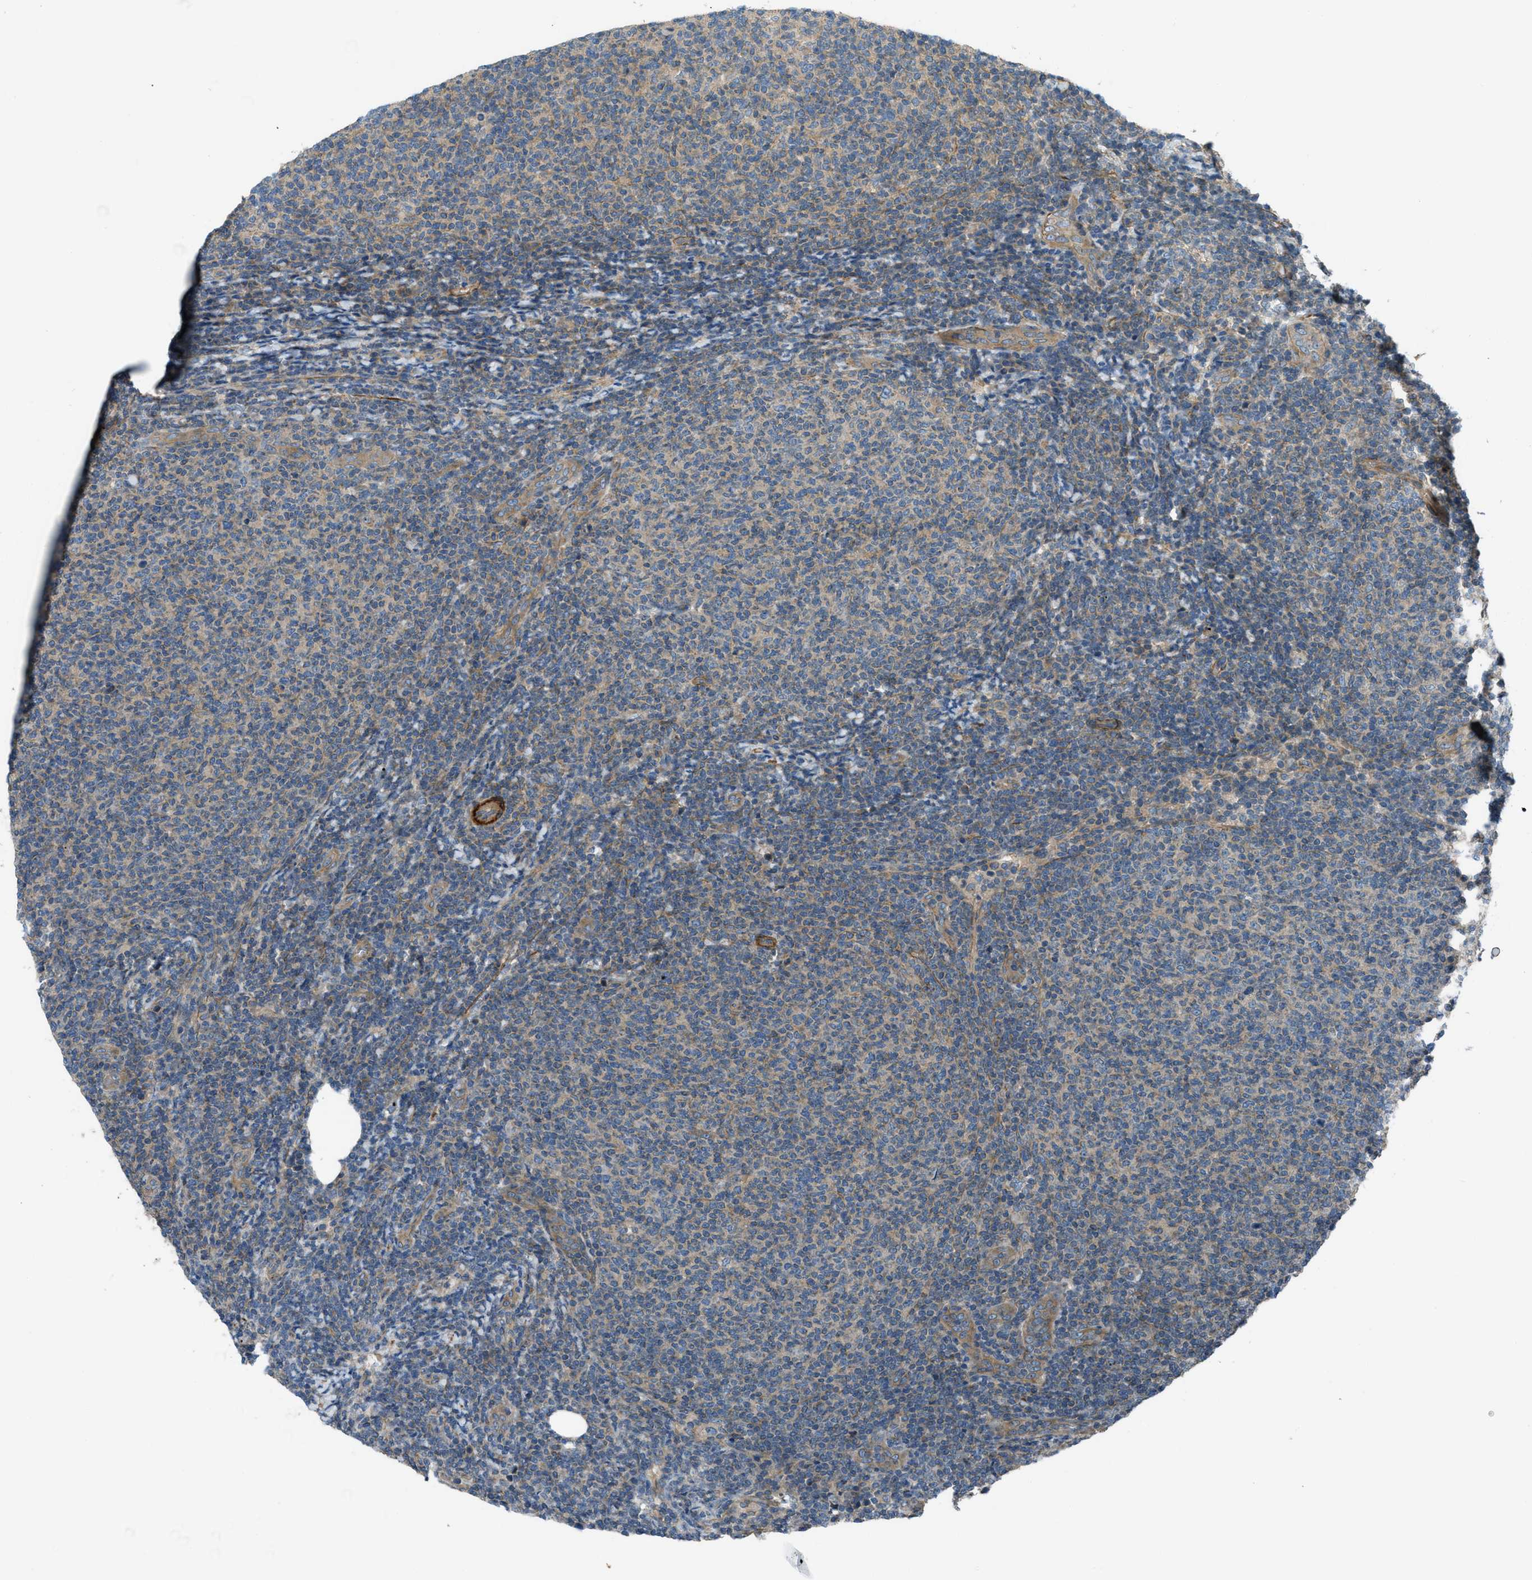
{"staining": {"intensity": "weak", "quantity": "25%-75%", "location": "cytoplasmic/membranous"}, "tissue": "lymphoma", "cell_type": "Tumor cells", "image_type": "cancer", "snomed": [{"axis": "morphology", "description": "Malignant lymphoma, non-Hodgkin's type, Low grade"}, {"axis": "topography", "description": "Lymph node"}], "caption": "Weak cytoplasmic/membranous protein expression is seen in about 25%-75% of tumor cells in lymphoma. (DAB = brown stain, brightfield microscopy at high magnification).", "gene": "VEZT", "patient": {"sex": "male", "age": 66}}